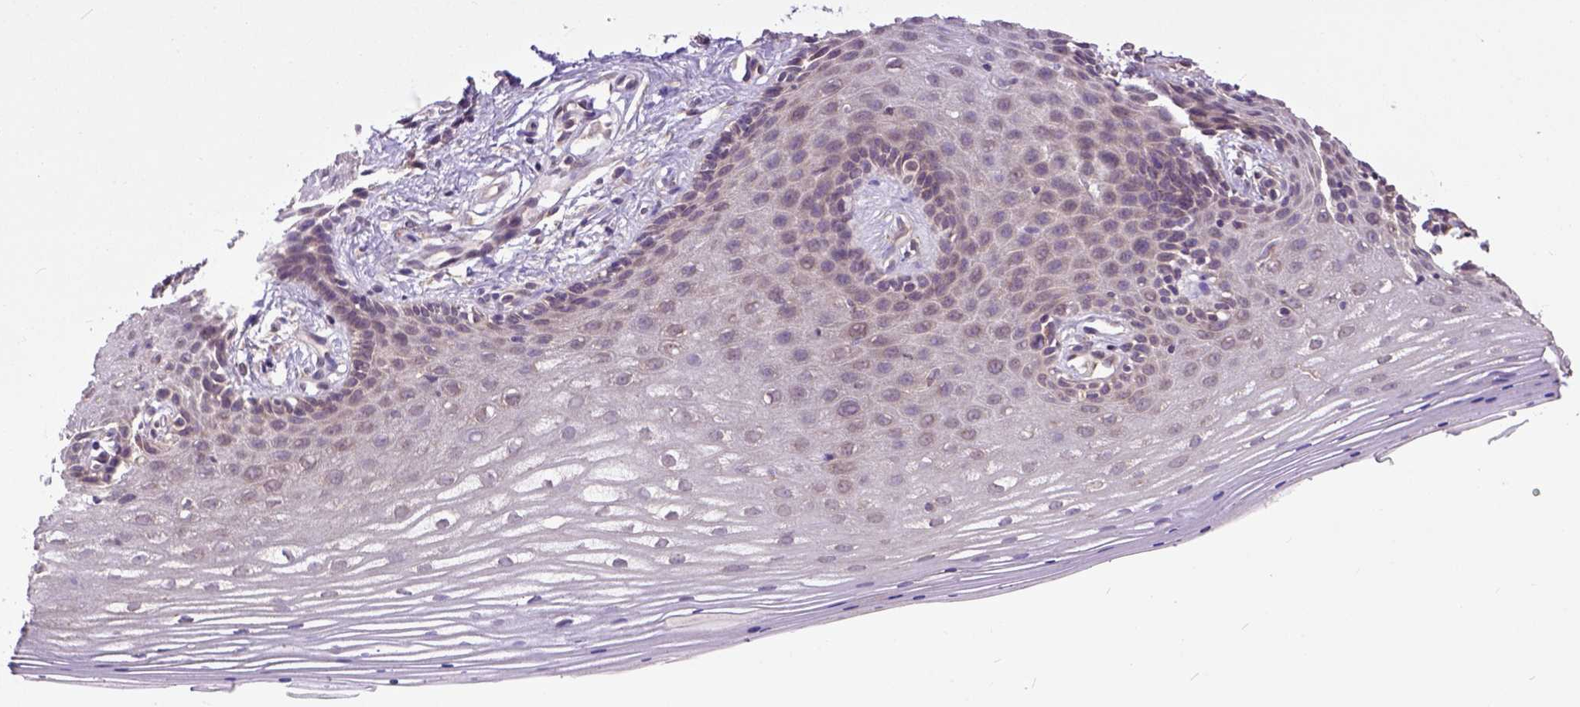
{"staining": {"intensity": "weak", "quantity": "25%-75%", "location": "cytoplasmic/membranous"}, "tissue": "vagina", "cell_type": "Squamous epithelial cells", "image_type": "normal", "snomed": [{"axis": "morphology", "description": "Normal tissue, NOS"}, {"axis": "topography", "description": "Vagina"}], "caption": "Immunohistochemical staining of benign human vagina demonstrates 25%-75% levels of weak cytoplasmic/membranous protein positivity in about 25%-75% of squamous epithelial cells.", "gene": "ARL1", "patient": {"sex": "female", "age": 42}}